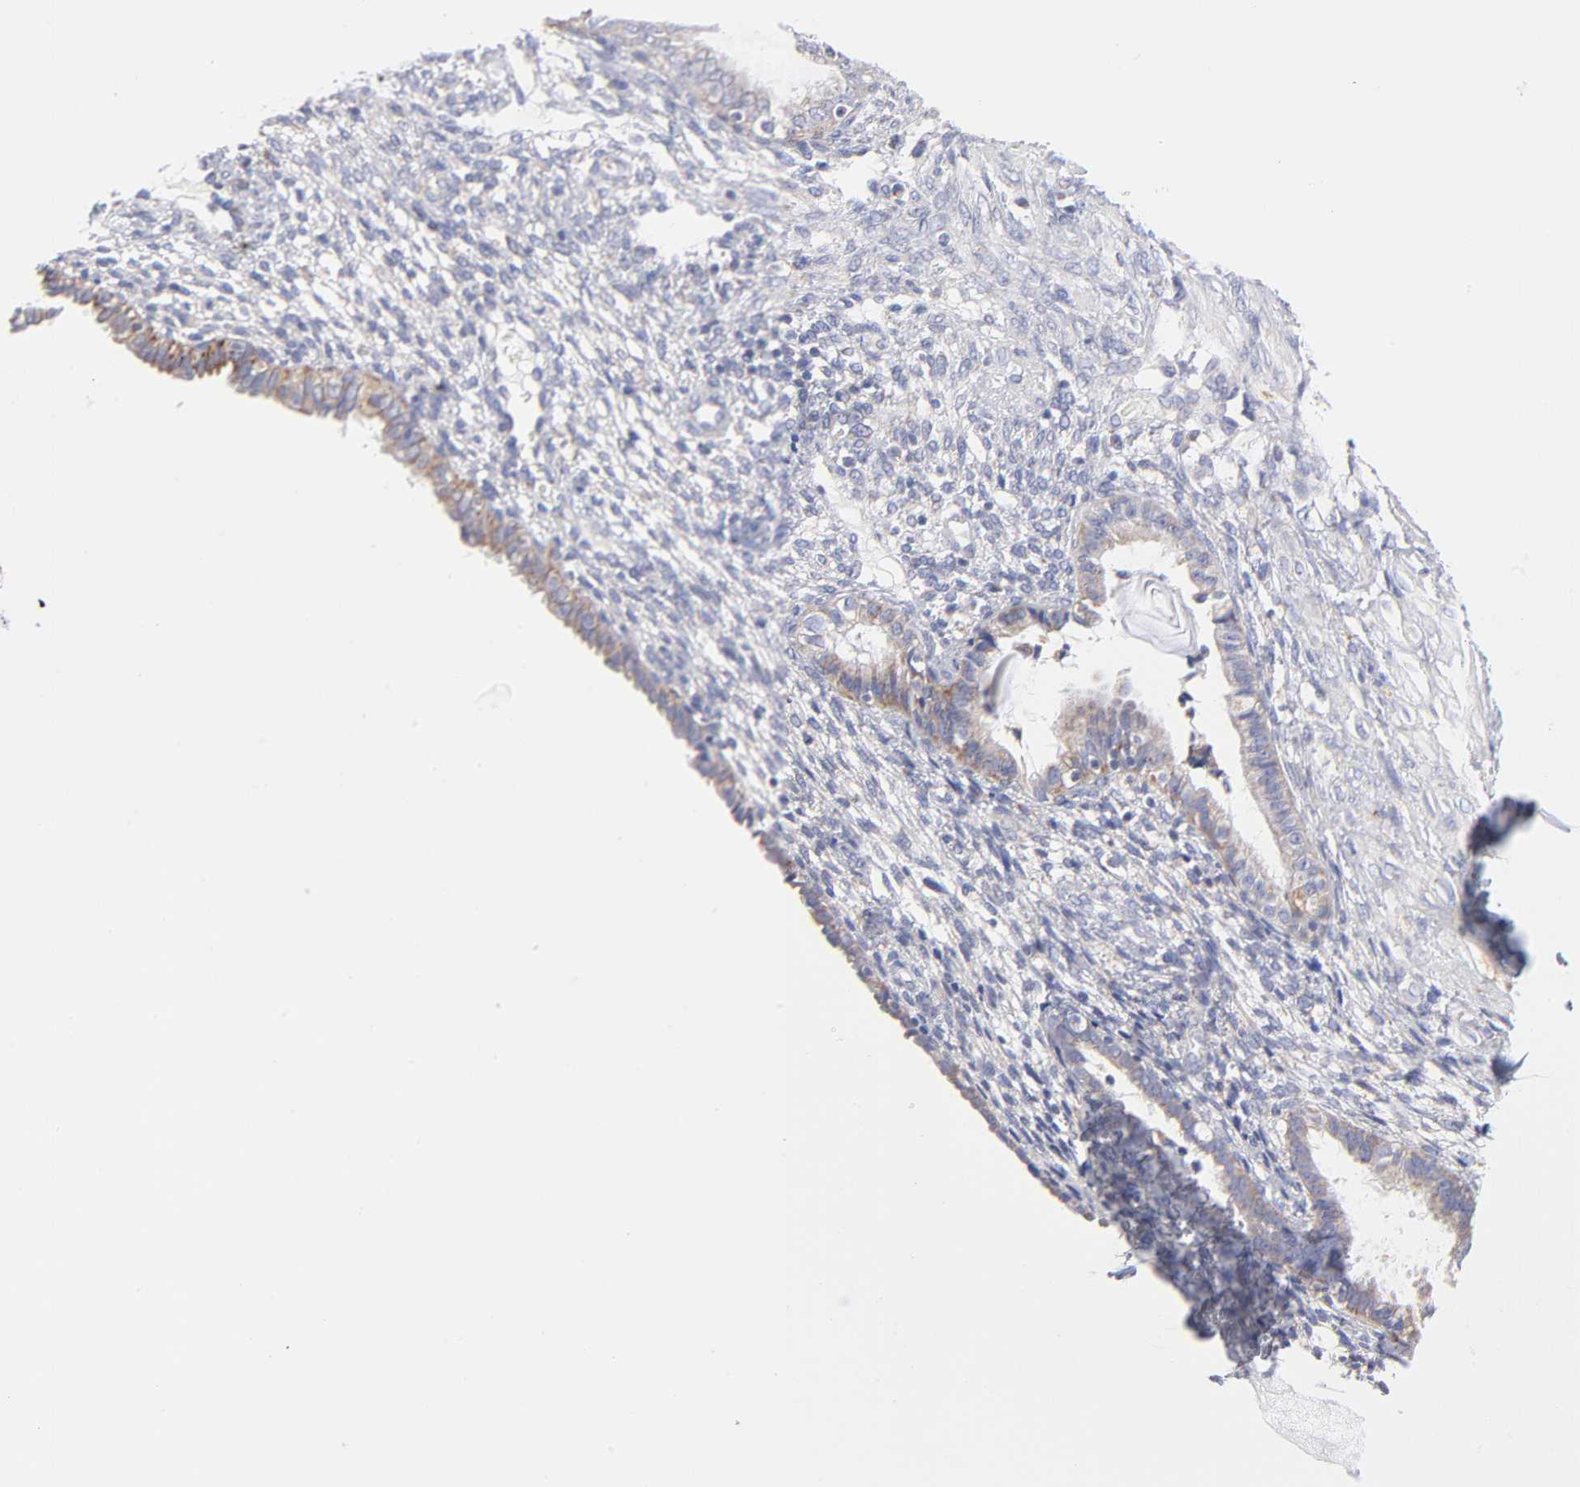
{"staining": {"intensity": "negative", "quantity": "none", "location": "none"}, "tissue": "endometrium", "cell_type": "Cells in endometrial stroma", "image_type": "normal", "snomed": [{"axis": "morphology", "description": "Normal tissue, NOS"}, {"axis": "topography", "description": "Endometrium"}], "caption": "DAB (3,3'-diaminobenzidine) immunohistochemical staining of unremarkable human endometrium exhibits no significant positivity in cells in endometrial stroma.", "gene": "TIMM8A", "patient": {"sex": "female", "age": 72}}